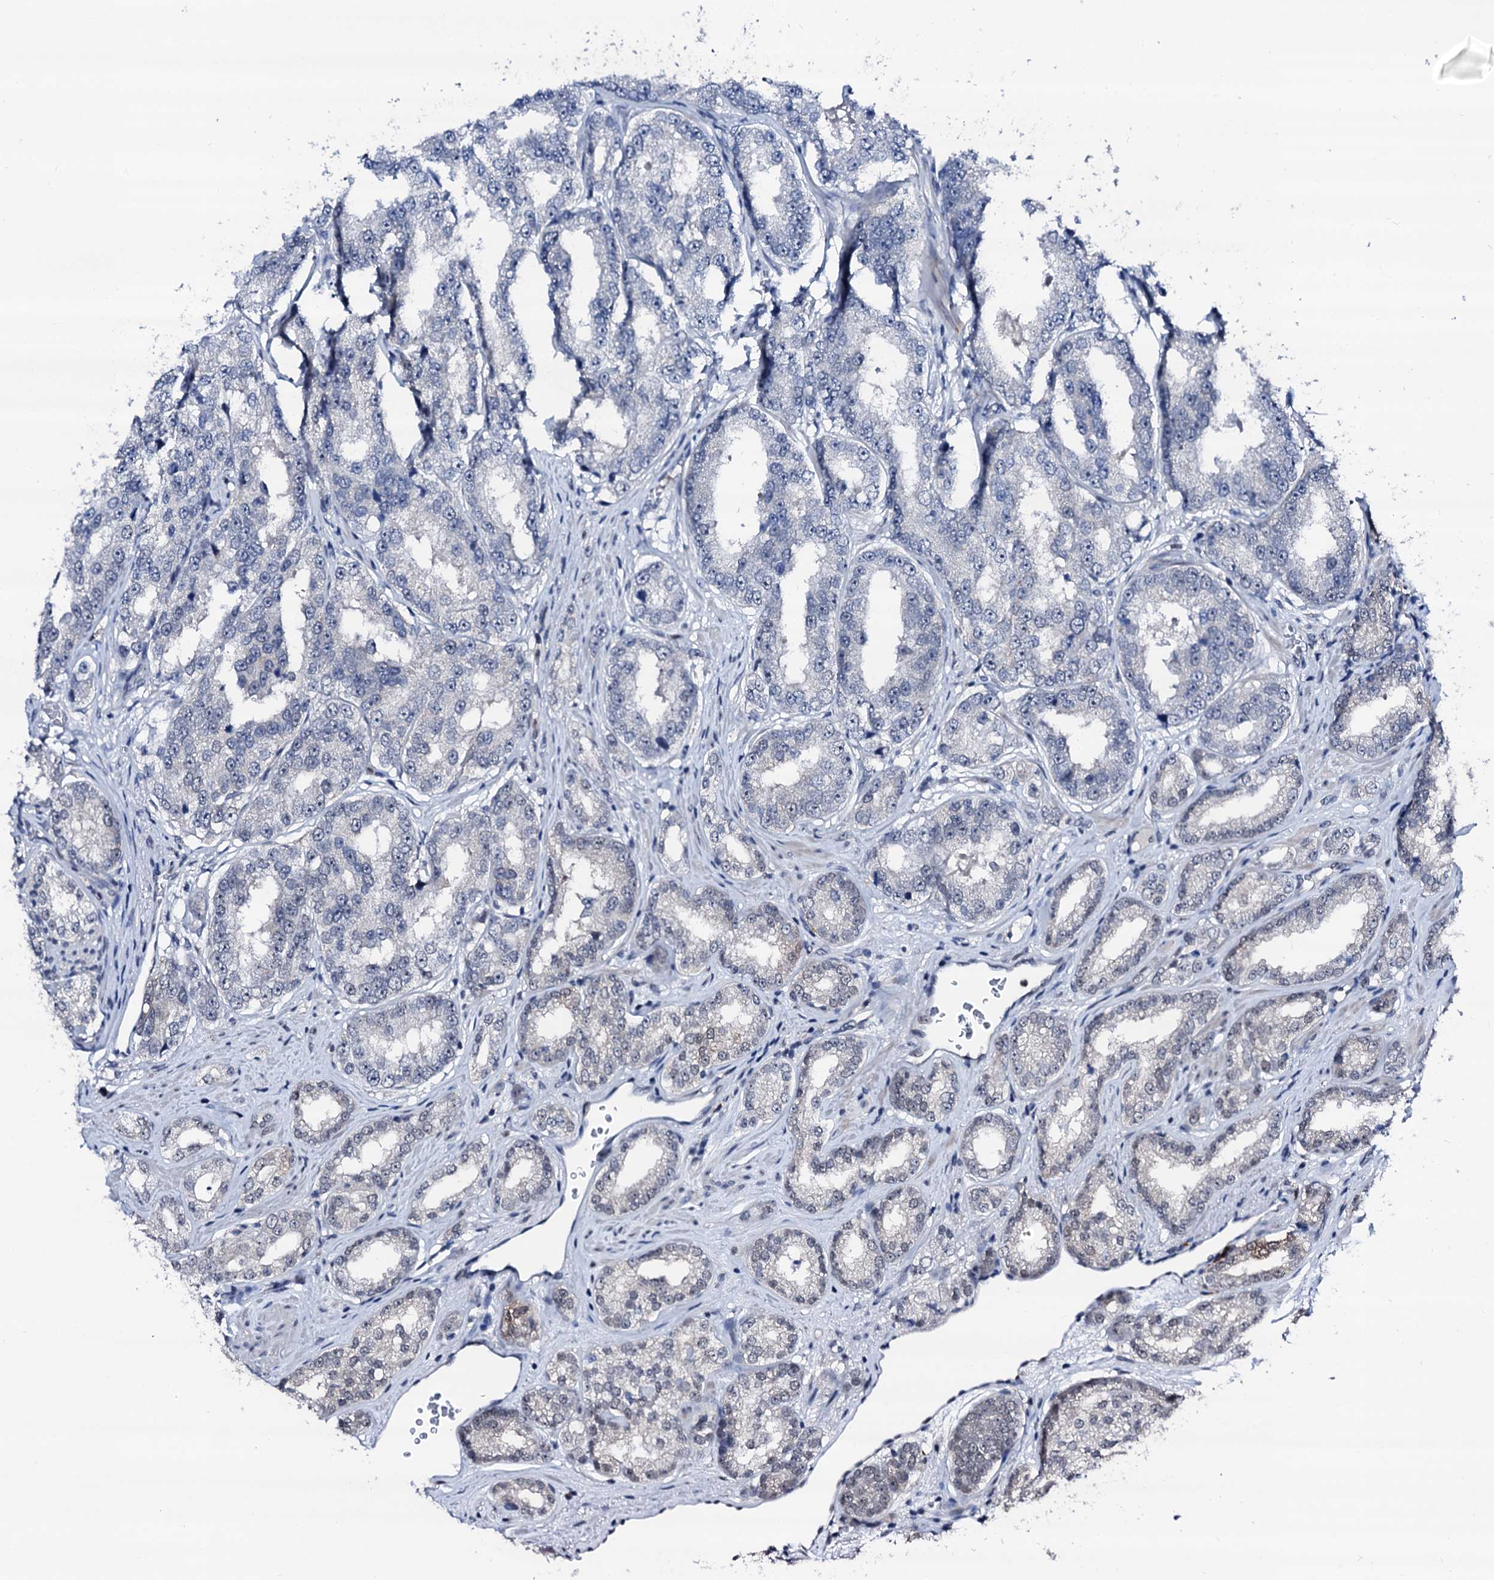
{"staining": {"intensity": "moderate", "quantity": "<25%", "location": "cytoplasmic/membranous"}, "tissue": "prostate cancer", "cell_type": "Tumor cells", "image_type": "cancer", "snomed": [{"axis": "morphology", "description": "Normal tissue, NOS"}, {"axis": "morphology", "description": "Adenocarcinoma, High grade"}, {"axis": "topography", "description": "Prostate"}], "caption": "Approximately <25% of tumor cells in prostate high-grade adenocarcinoma reveal moderate cytoplasmic/membranous protein positivity as visualized by brown immunohistochemical staining.", "gene": "TRAFD1", "patient": {"sex": "male", "age": 83}}